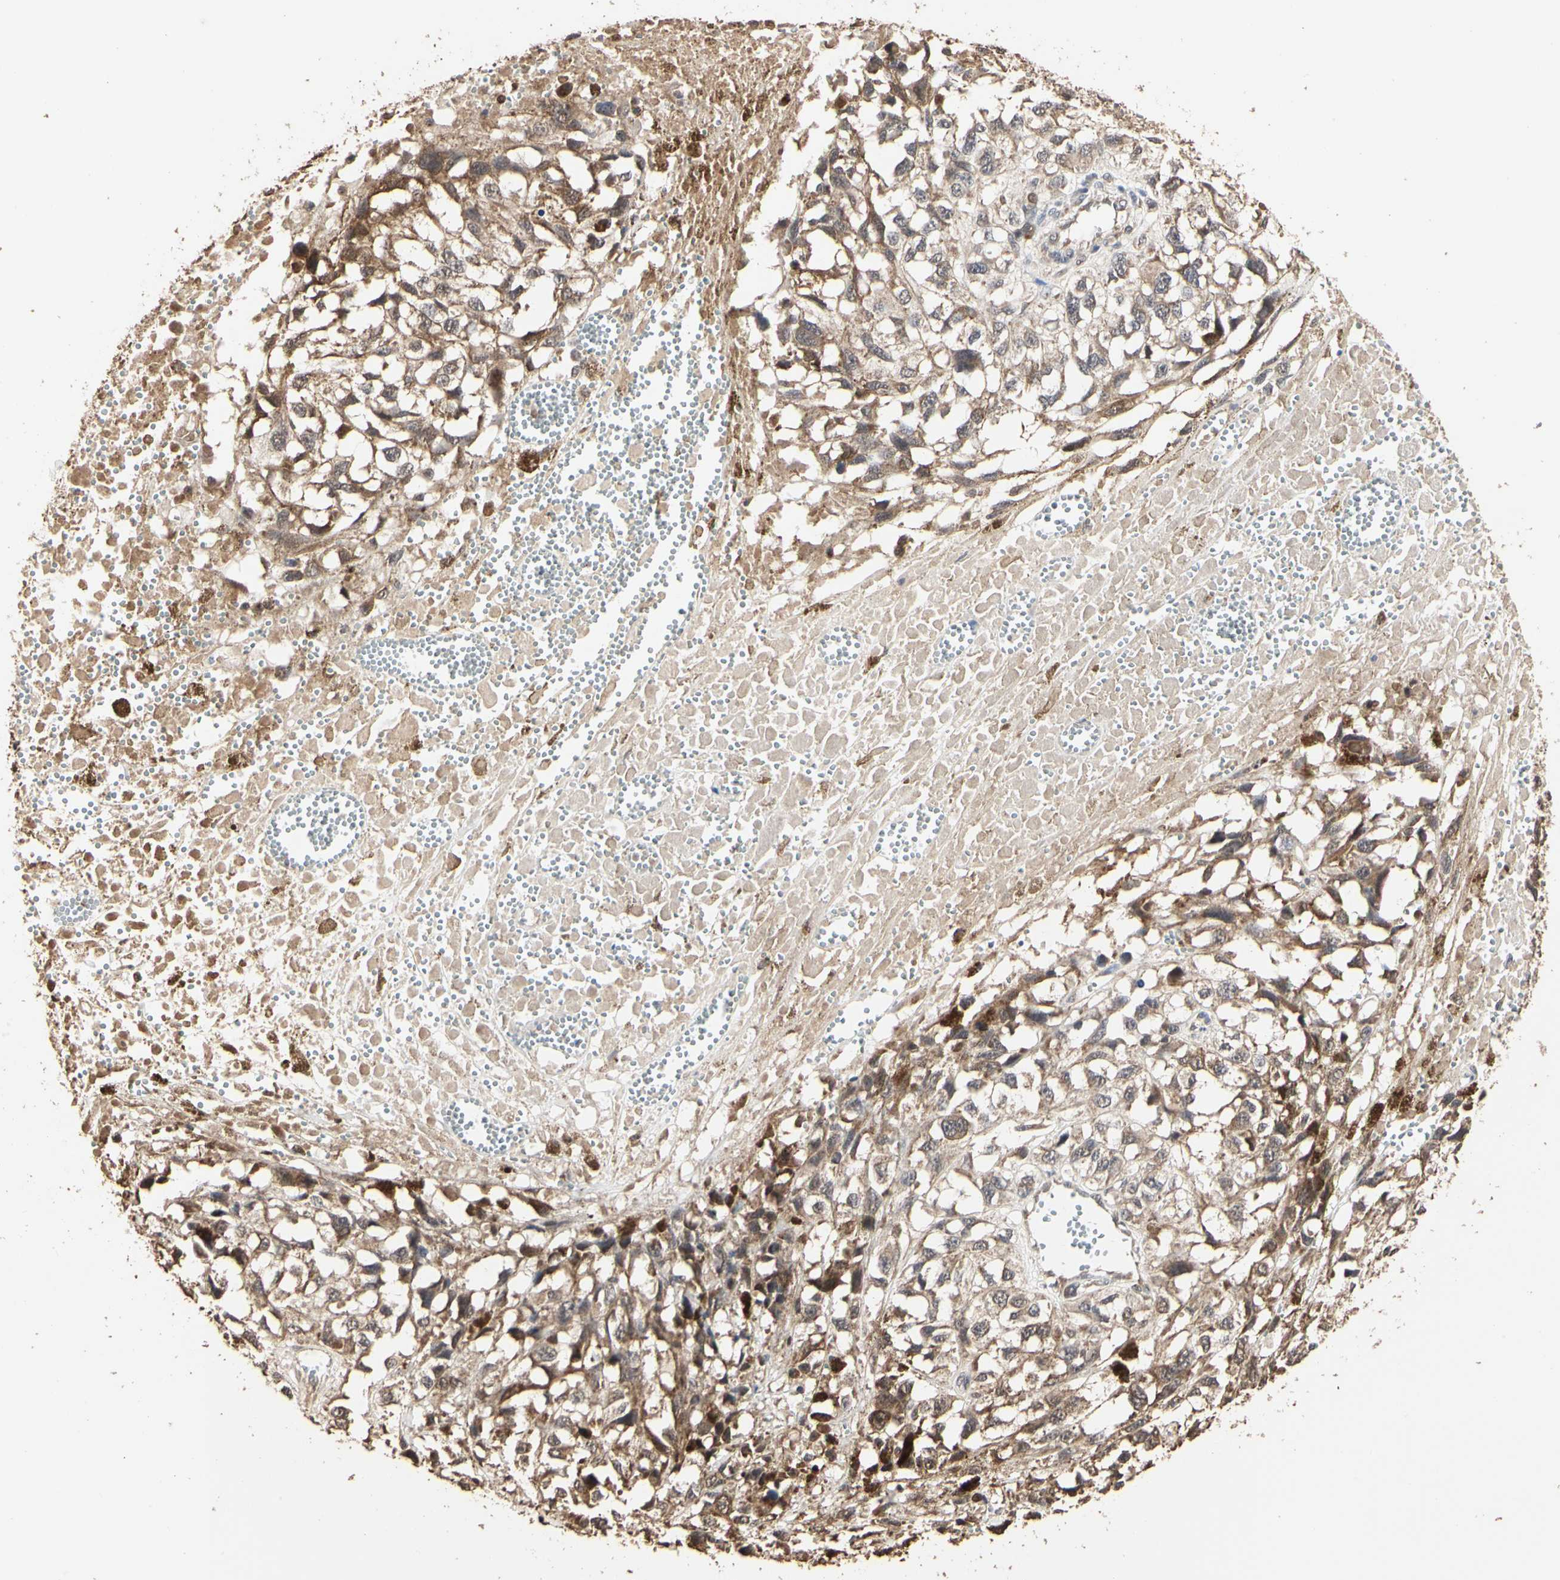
{"staining": {"intensity": "moderate", "quantity": ">75%", "location": "cytoplasmic/membranous"}, "tissue": "melanoma", "cell_type": "Tumor cells", "image_type": "cancer", "snomed": [{"axis": "morphology", "description": "Malignant melanoma, Metastatic site"}, {"axis": "topography", "description": "Lymph node"}], "caption": "Melanoma tissue demonstrates moderate cytoplasmic/membranous positivity in about >75% of tumor cells, visualized by immunohistochemistry.", "gene": "TAOK1", "patient": {"sex": "male", "age": 59}}